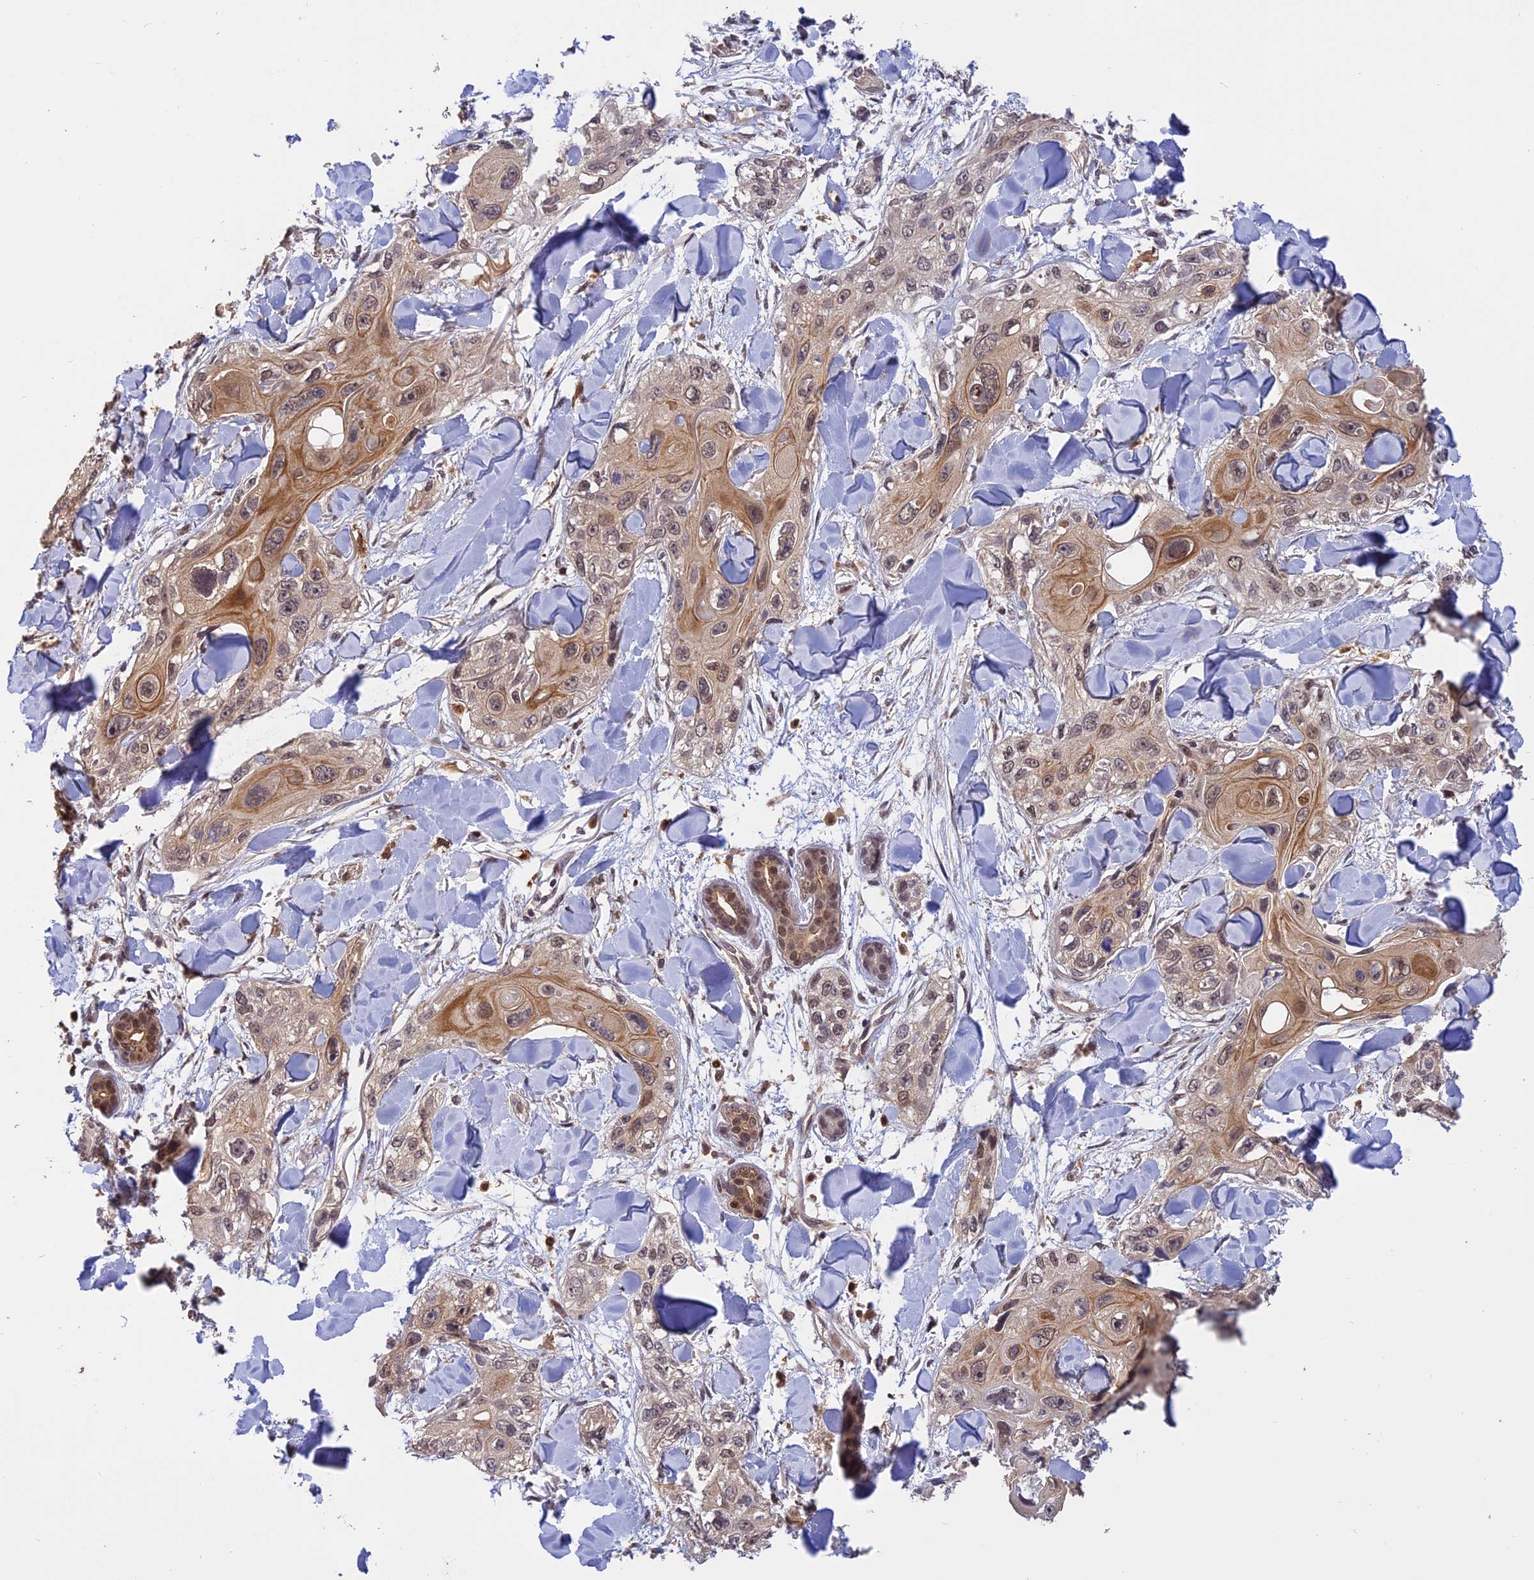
{"staining": {"intensity": "moderate", "quantity": "25%-75%", "location": "cytoplasmic/membranous,nuclear"}, "tissue": "skin cancer", "cell_type": "Tumor cells", "image_type": "cancer", "snomed": [{"axis": "morphology", "description": "Normal tissue, NOS"}, {"axis": "morphology", "description": "Squamous cell carcinoma, NOS"}, {"axis": "topography", "description": "Skin"}], "caption": "This histopathology image shows skin cancer (squamous cell carcinoma) stained with immunohistochemistry (IHC) to label a protein in brown. The cytoplasmic/membranous and nuclear of tumor cells show moderate positivity for the protein. Nuclei are counter-stained blue.", "gene": "MNS1", "patient": {"sex": "male", "age": 72}}